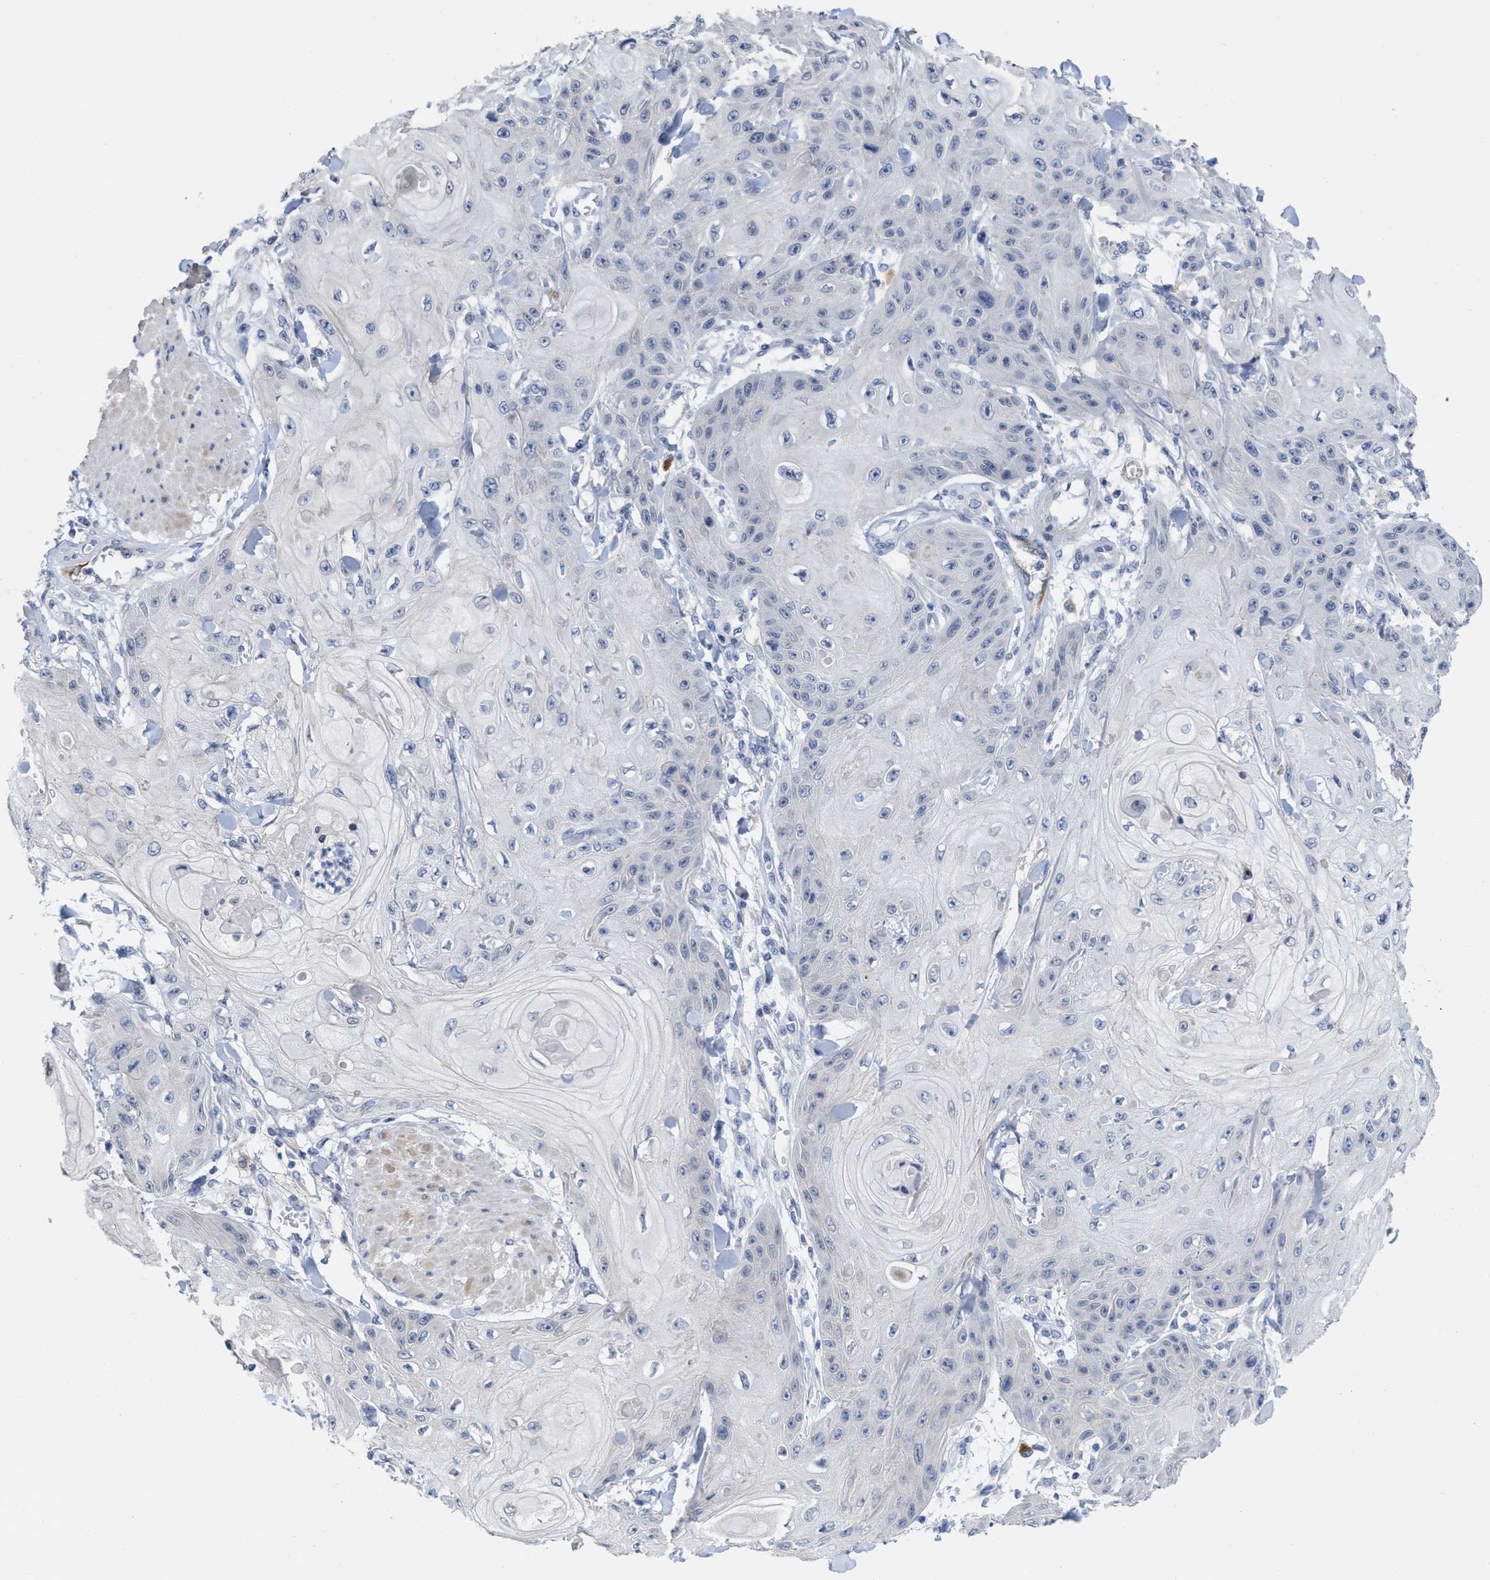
{"staining": {"intensity": "negative", "quantity": "none", "location": "none"}, "tissue": "skin cancer", "cell_type": "Tumor cells", "image_type": "cancer", "snomed": [{"axis": "morphology", "description": "Squamous cell carcinoma, NOS"}, {"axis": "topography", "description": "Skin"}], "caption": "Skin cancer was stained to show a protein in brown. There is no significant positivity in tumor cells.", "gene": "ACKR1", "patient": {"sex": "male", "age": 74}}